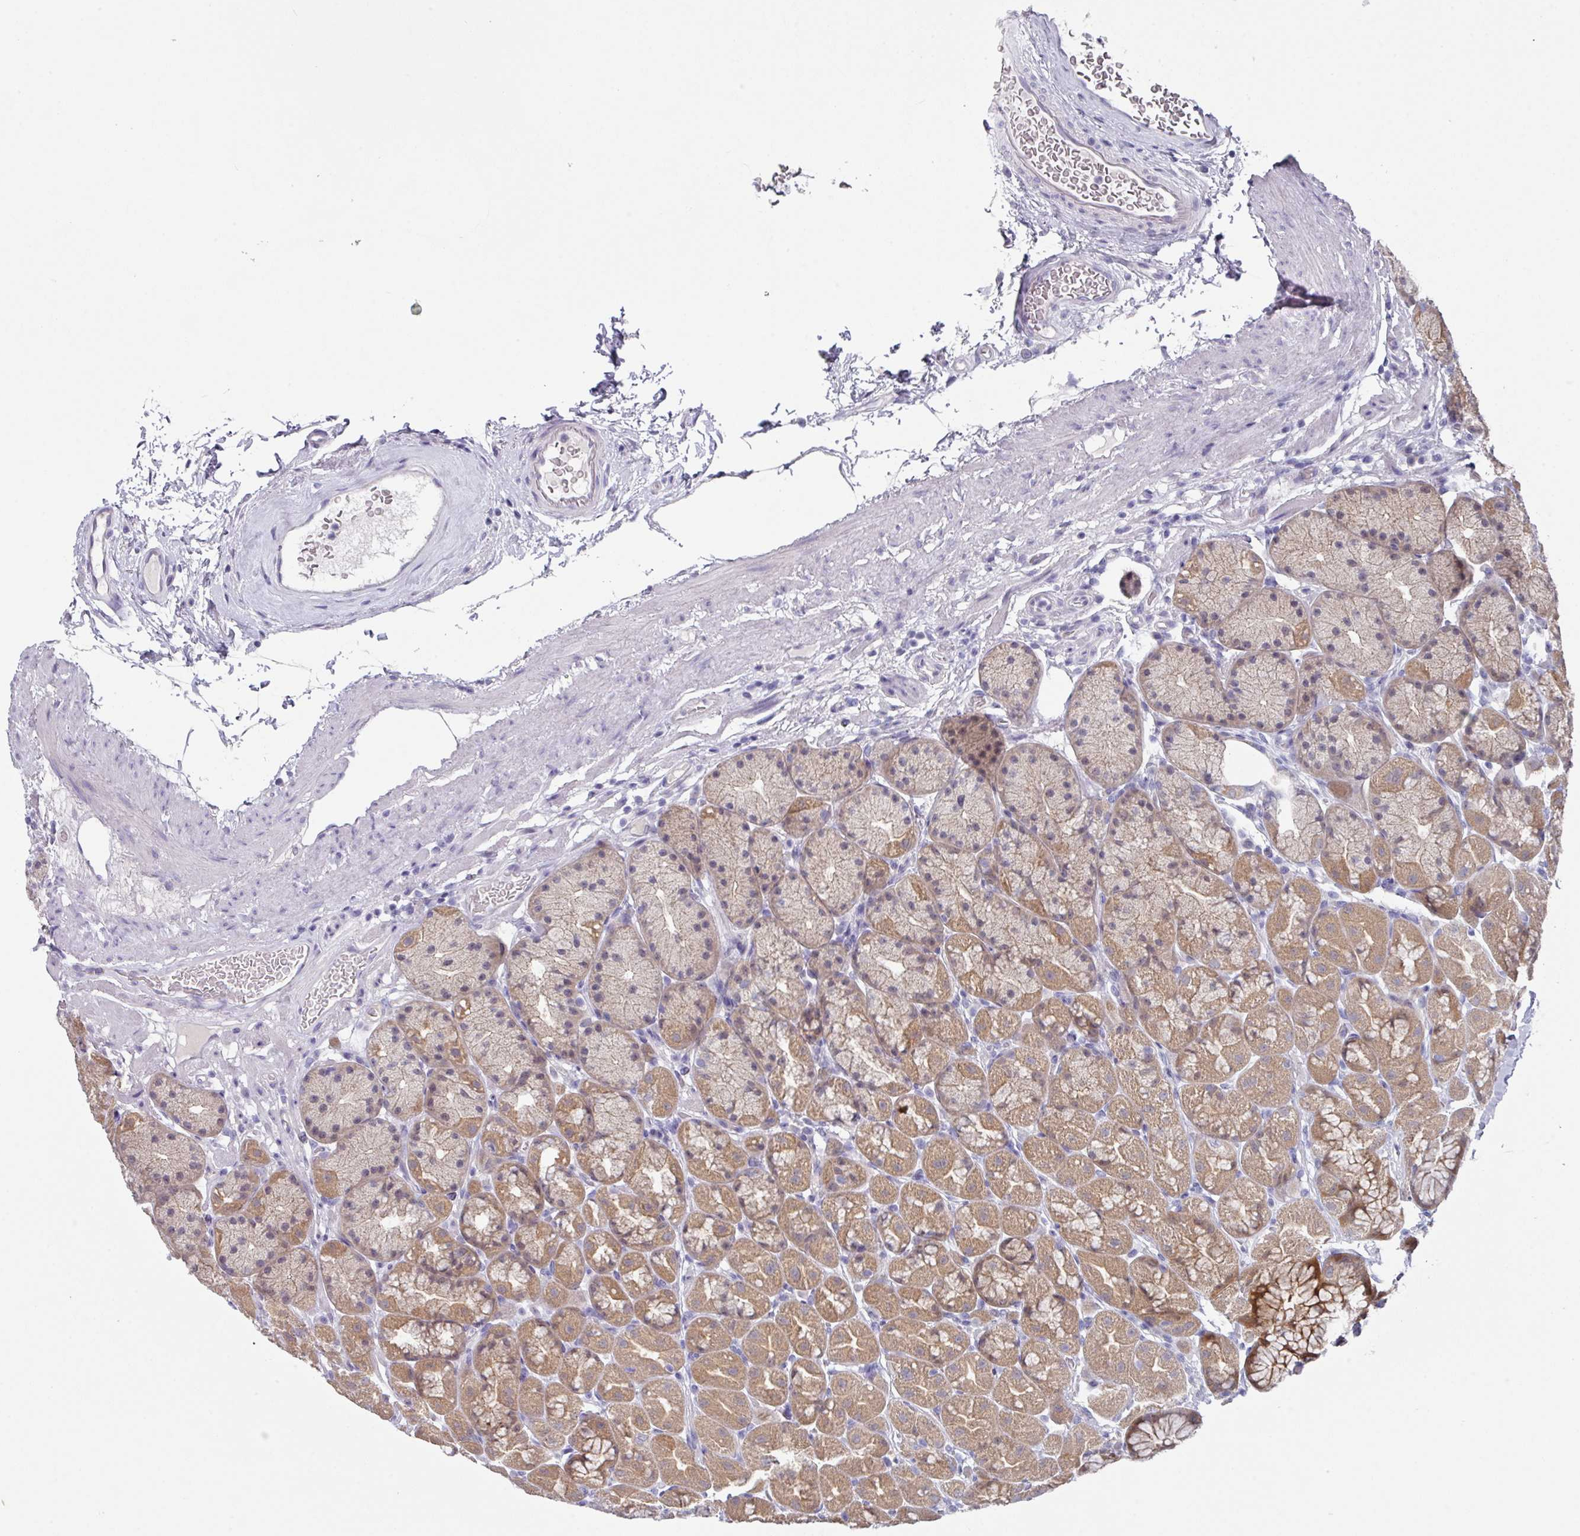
{"staining": {"intensity": "moderate", "quantity": "25%-75%", "location": "cytoplasmic/membranous,nuclear"}, "tissue": "stomach", "cell_type": "Glandular cells", "image_type": "normal", "snomed": [{"axis": "morphology", "description": "Normal tissue, NOS"}, {"axis": "topography", "description": "Stomach, lower"}], "caption": "About 25%-75% of glandular cells in normal stomach exhibit moderate cytoplasmic/membranous,nuclear protein expression as visualized by brown immunohistochemical staining.", "gene": "DEFB115", "patient": {"sex": "male", "age": 67}}